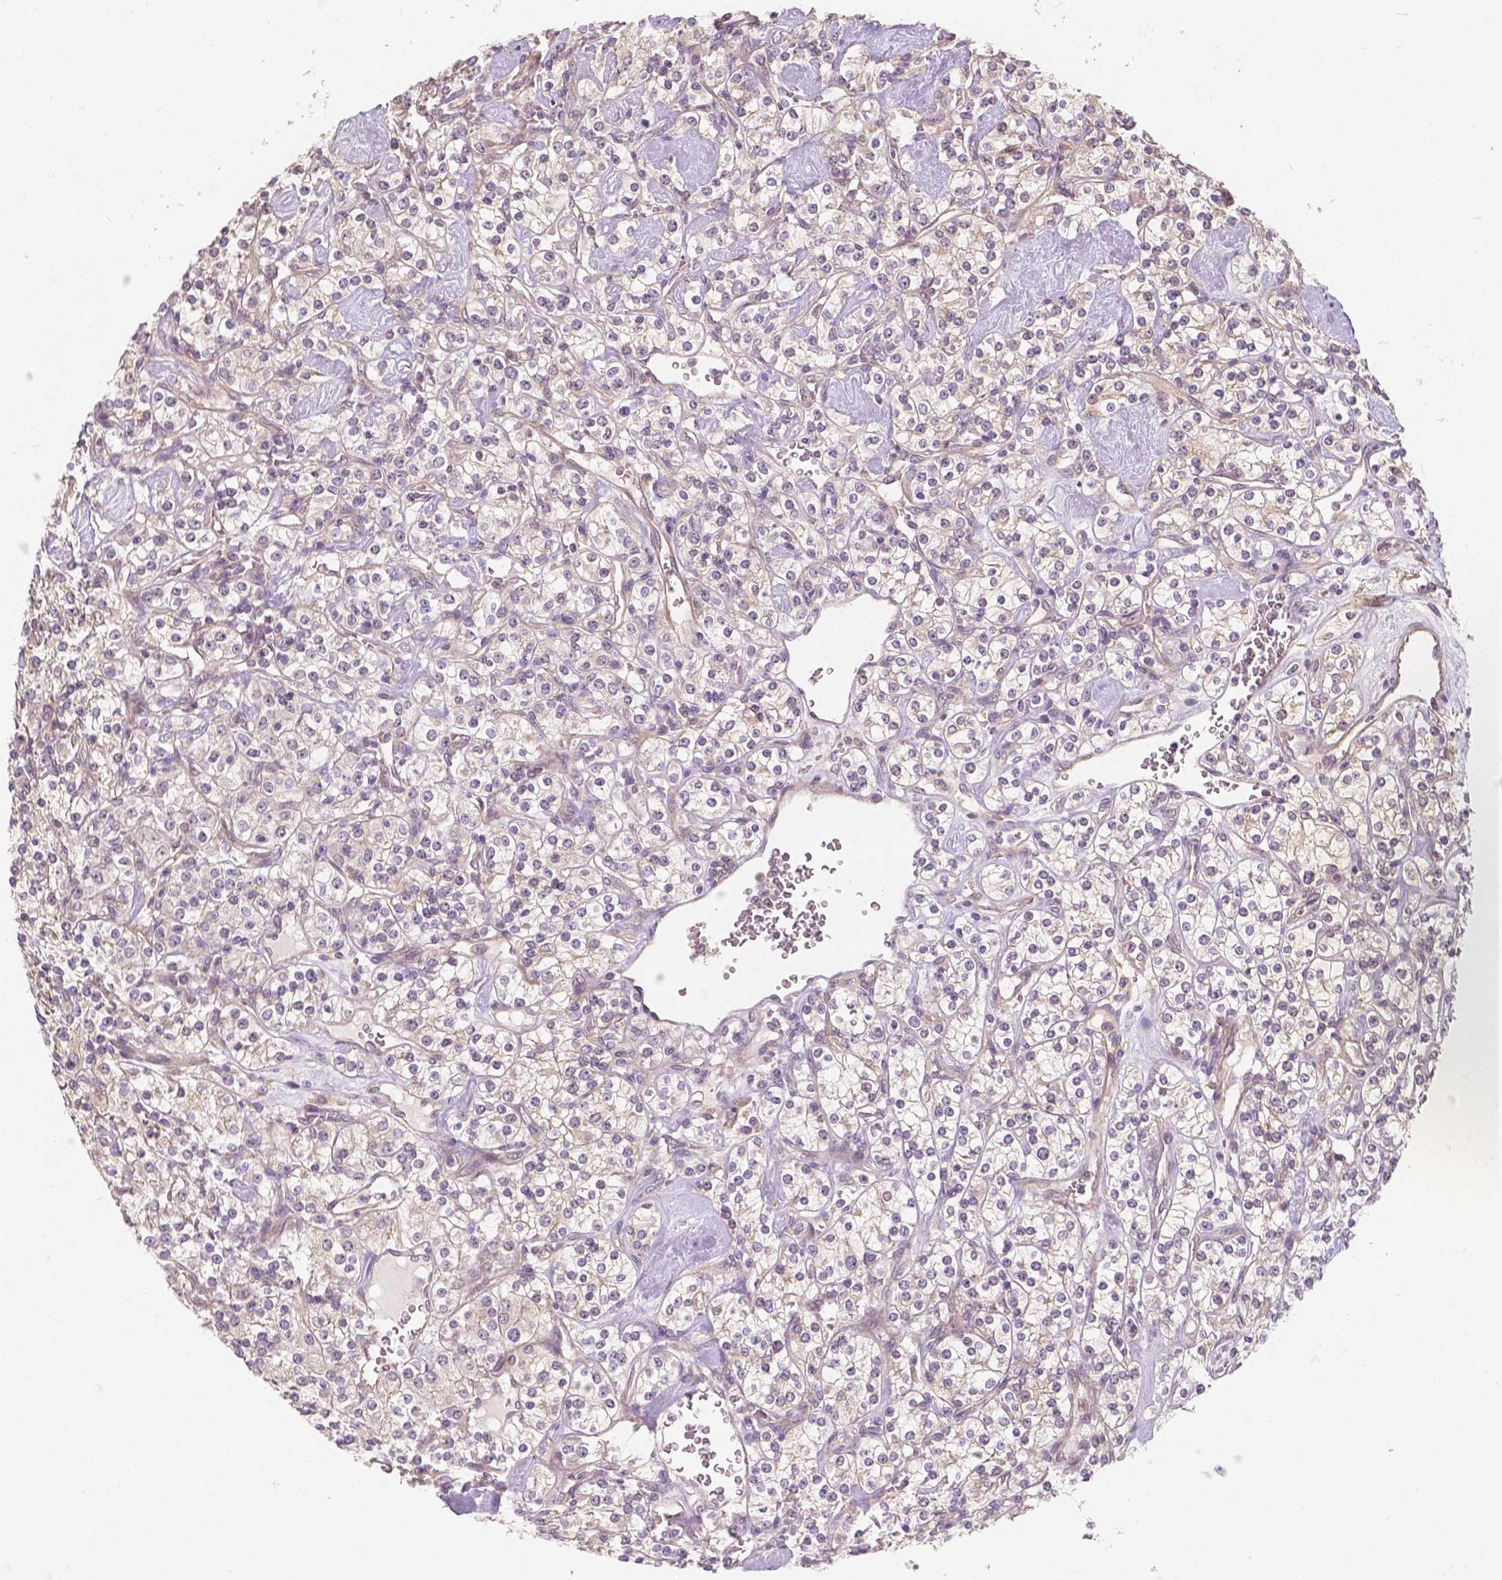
{"staining": {"intensity": "weak", "quantity": "<25%", "location": "cytoplasmic/membranous"}, "tissue": "renal cancer", "cell_type": "Tumor cells", "image_type": "cancer", "snomed": [{"axis": "morphology", "description": "Adenocarcinoma, NOS"}, {"axis": "topography", "description": "Kidney"}], "caption": "The image reveals no significant positivity in tumor cells of renal adenocarcinoma.", "gene": "SNX12", "patient": {"sex": "male", "age": 77}}